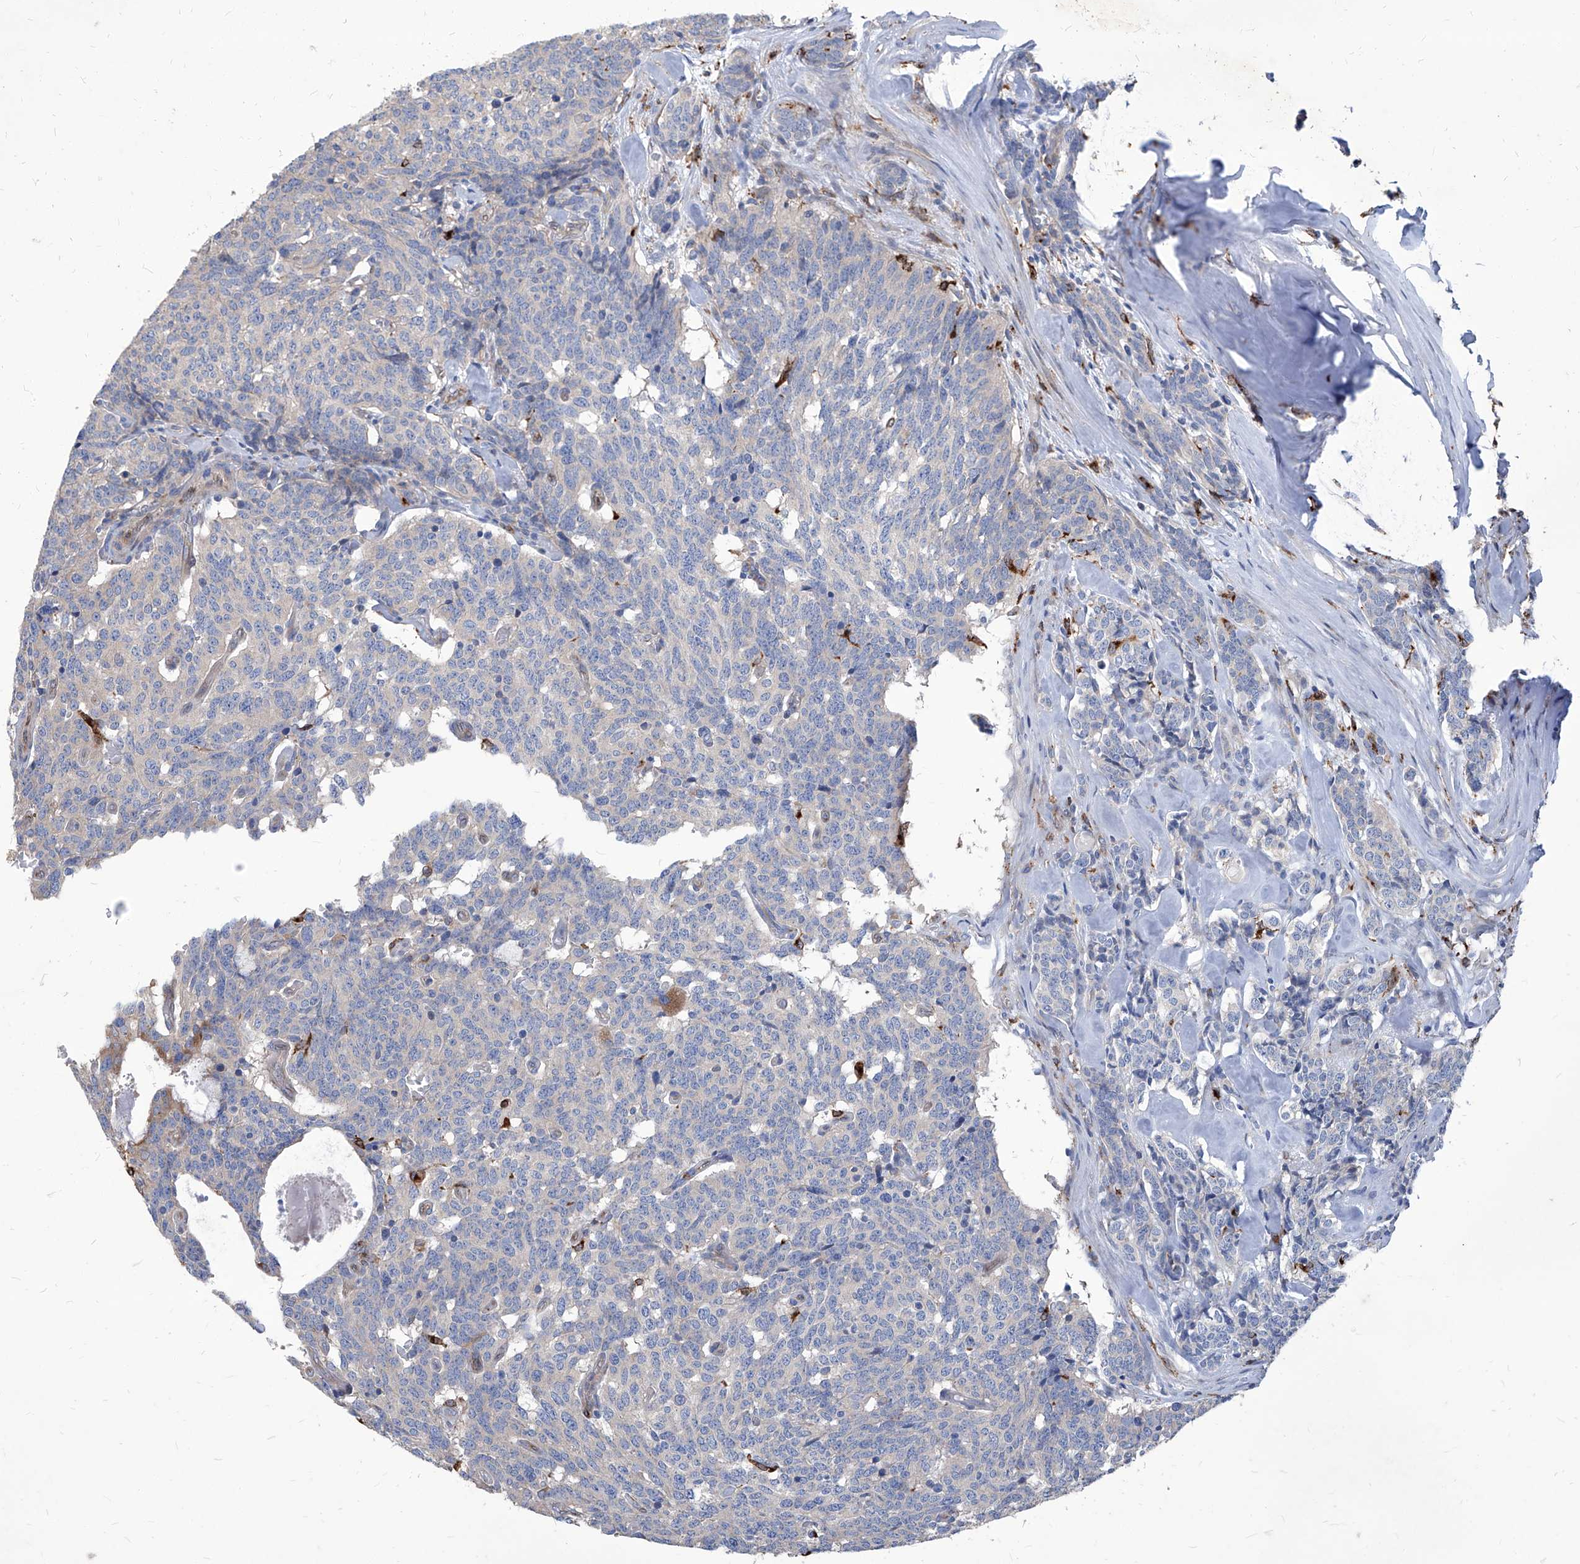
{"staining": {"intensity": "negative", "quantity": "none", "location": "none"}, "tissue": "carcinoid", "cell_type": "Tumor cells", "image_type": "cancer", "snomed": [{"axis": "morphology", "description": "Carcinoid, malignant, NOS"}, {"axis": "topography", "description": "Lung"}], "caption": "Carcinoid was stained to show a protein in brown. There is no significant positivity in tumor cells. Brightfield microscopy of IHC stained with DAB (3,3'-diaminobenzidine) (brown) and hematoxylin (blue), captured at high magnification.", "gene": "UBOX5", "patient": {"sex": "female", "age": 46}}